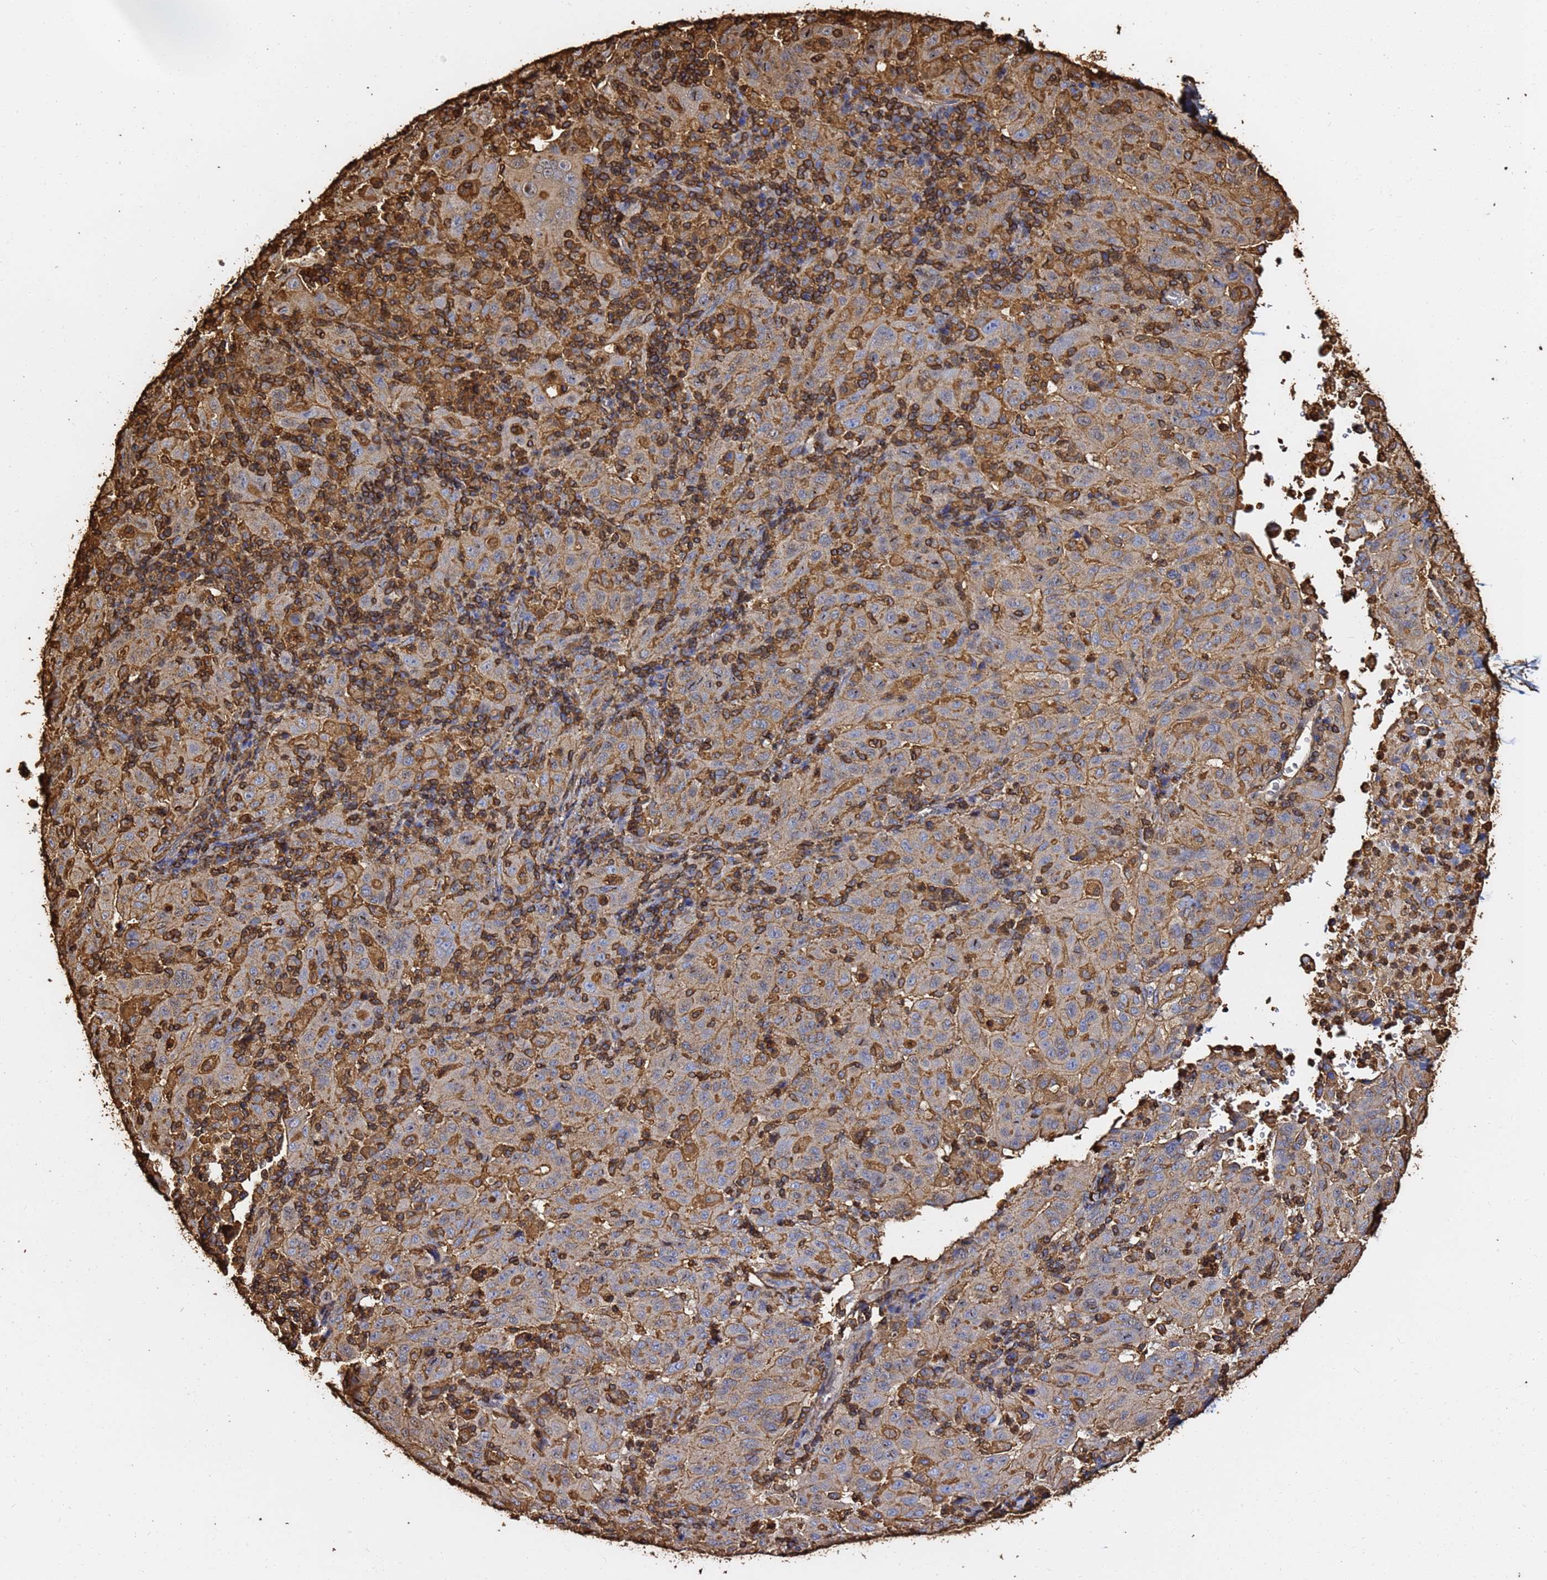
{"staining": {"intensity": "moderate", "quantity": ">75%", "location": "cytoplasmic/membranous"}, "tissue": "pancreatic cancer", "cell_type": "Tumor cells", "image_type": "cancer", "snomed": [{"axis": "morphology", "description": "Adenocarcinoma, NOS"}, {"axis": "topography", "description": "Pancreas"}], "caption": "Immunohistochemistry micrograph of human adenocarcinoma (pancreatic) stained for a protein (brown), which demonstrates medium levels of moderate cytoplasmic/membranous positivity in approximately >75% of tumor cells.", "gene": "ACTB", "patient": {"sex": "male", "age": 63}}